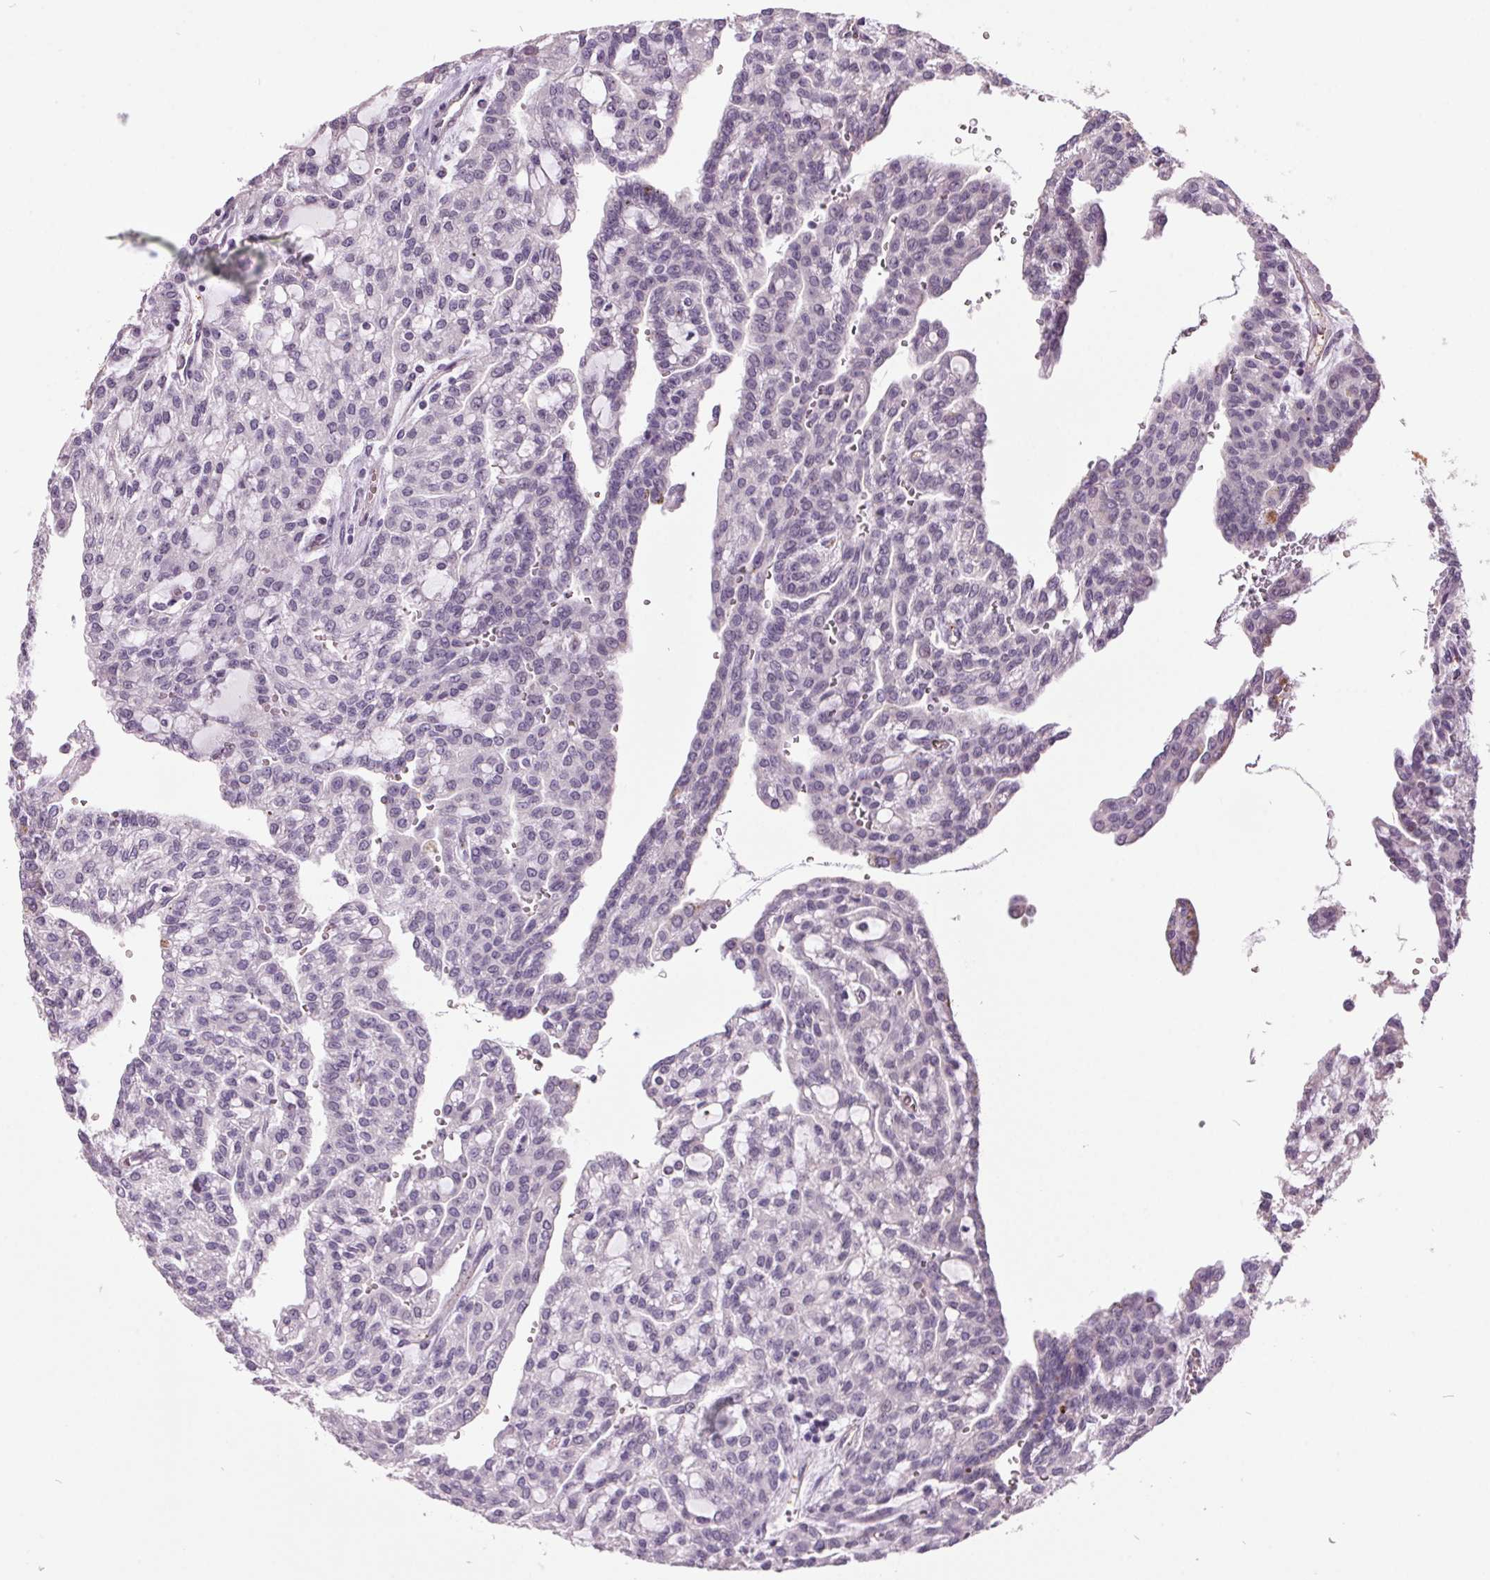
{"staining": {"intensity": "negative", "quantity": "none", "location": "none"}, "tissue": "renal cancer", "cell_type": "Tumor cells", "image_type": "cancer", "snomed": [{"axis": "morphology", "description": "Adenocarcinoma, NOS"}, {"axis": "topography", "description": "Kidney"}], "caption": "Immunohistochemistry (IHC) of human renal cancer exhibits no expression in tumor cells.", "gene": "C2orf16", "patient": {"sex": "male", "age": 63}}